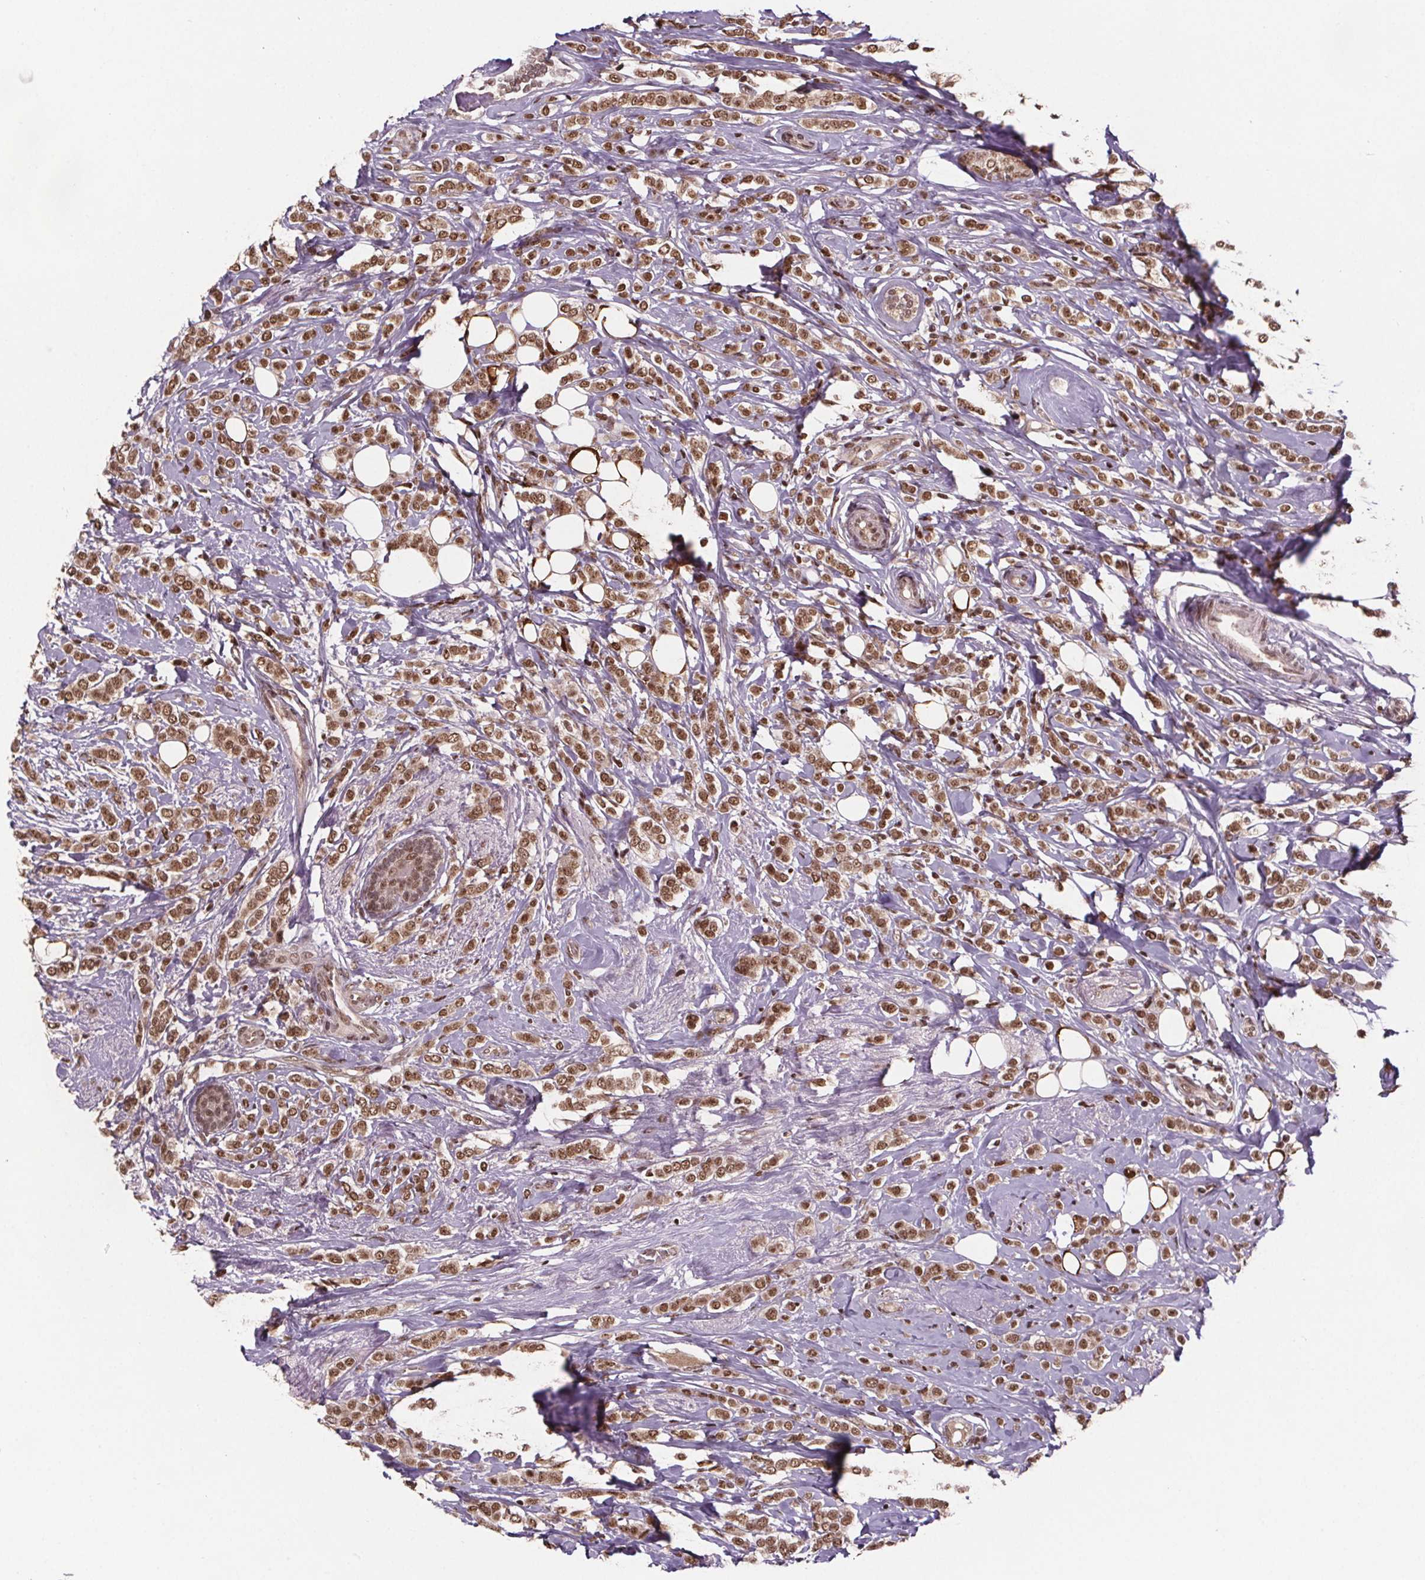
{"staining": {"intensity": "moderate", "quantity": ">75%", "location": "nuclear"}, "tissue": "breast cancer", "cell_type": "Tumor cells", "image_type": "cancer", "snomed": [{"axis": "morphology", "description": "Lobular carcinoma"}, {"axis": "topography", "description": "Breast"}], "caption": "Protein staining of lobular carcinoma (breast) tissue demonstrates moderate nuclear positivity in about >75% of tumor cells.", "gene": "JARID2", "patient": {"sex": "female", "age": 49}}